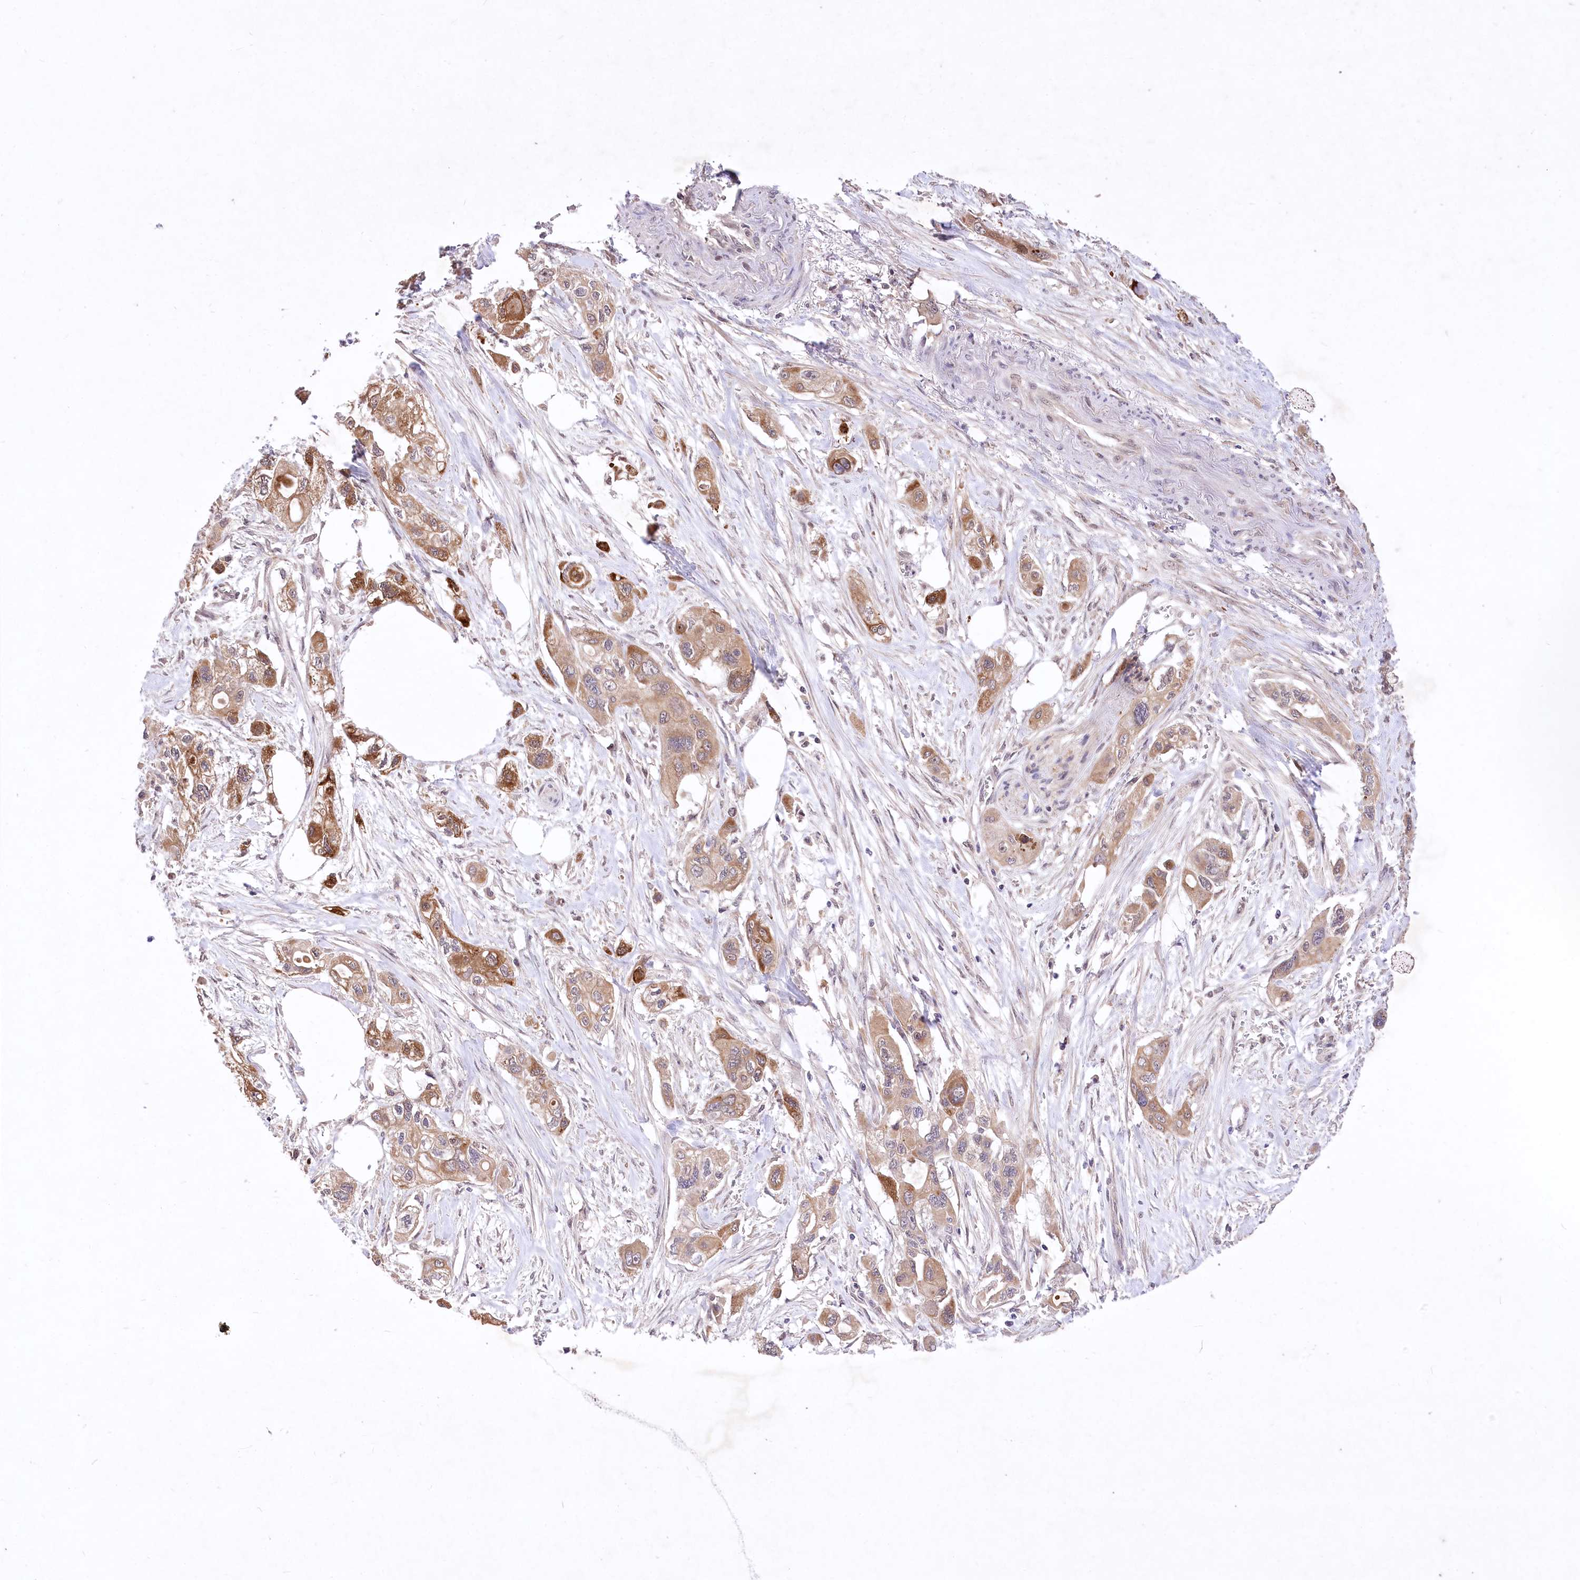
{"staining": {"intensity": "strong", "quantity": ">75%", "location": "cytoplasmic/membranous"}, "tissue": "pancreatic cancer", "cell_type": "Tumor cells", "image_type": "cancer", "snomed": [{"axis": "morphology", "description": "Adenocarcinoma, NOS"}, {"axis": "topography", "description": "Pancreas"}], "caption": "This photomicrograph reveals immunohistochemistry staining of human pancreatic cancer (adenocarcinoma), with high strong cytoplasmic/membranous staining in about >75% of tumor cells.", "gene": "HELT", "patient": {"sex": "male", "age": 75}}